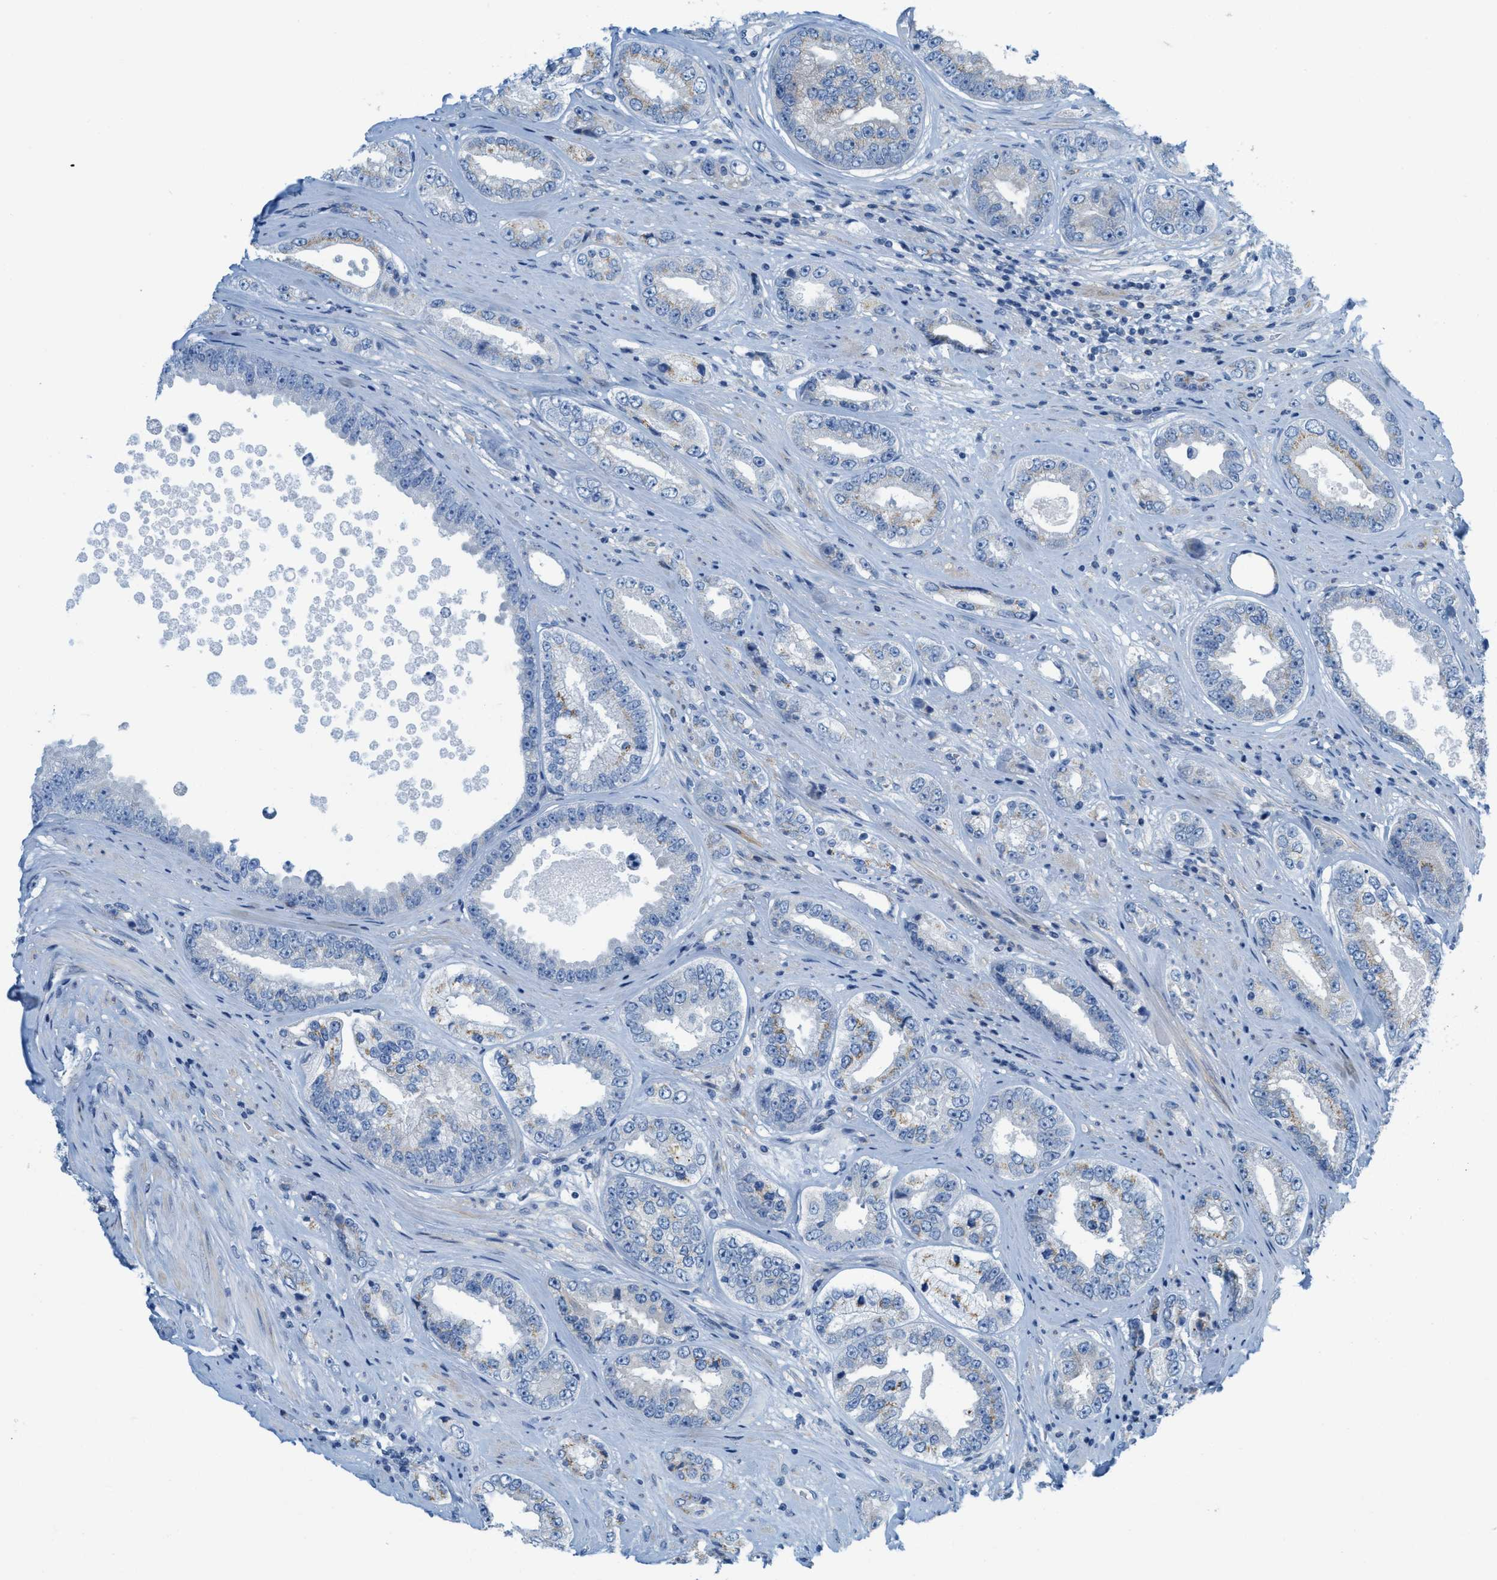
{"staining": {"intensity": "moderate", "quantity": "<25%", "location": "cytoplasmic/membranous"}, "tissue": "prostate cancer", "cell_type": "Tumor cells", "image_type": "cancer", "snomed": [{"axis": "morphology", "description": "Adenocarcinoma, High grade"}, {"axis": "topography", "description": "Prostate"}], "caption": "Immunohistochemistry (DAB (3,3'-diaminobenzidine)) staining of human prostate high-grade adenocarcinoma displays moderate cytoplasmic/membranous protein staining in approximately <25% of tumor cells.", "gene": "ASGR1", "patient": {"sex": "male", "age": 61}}